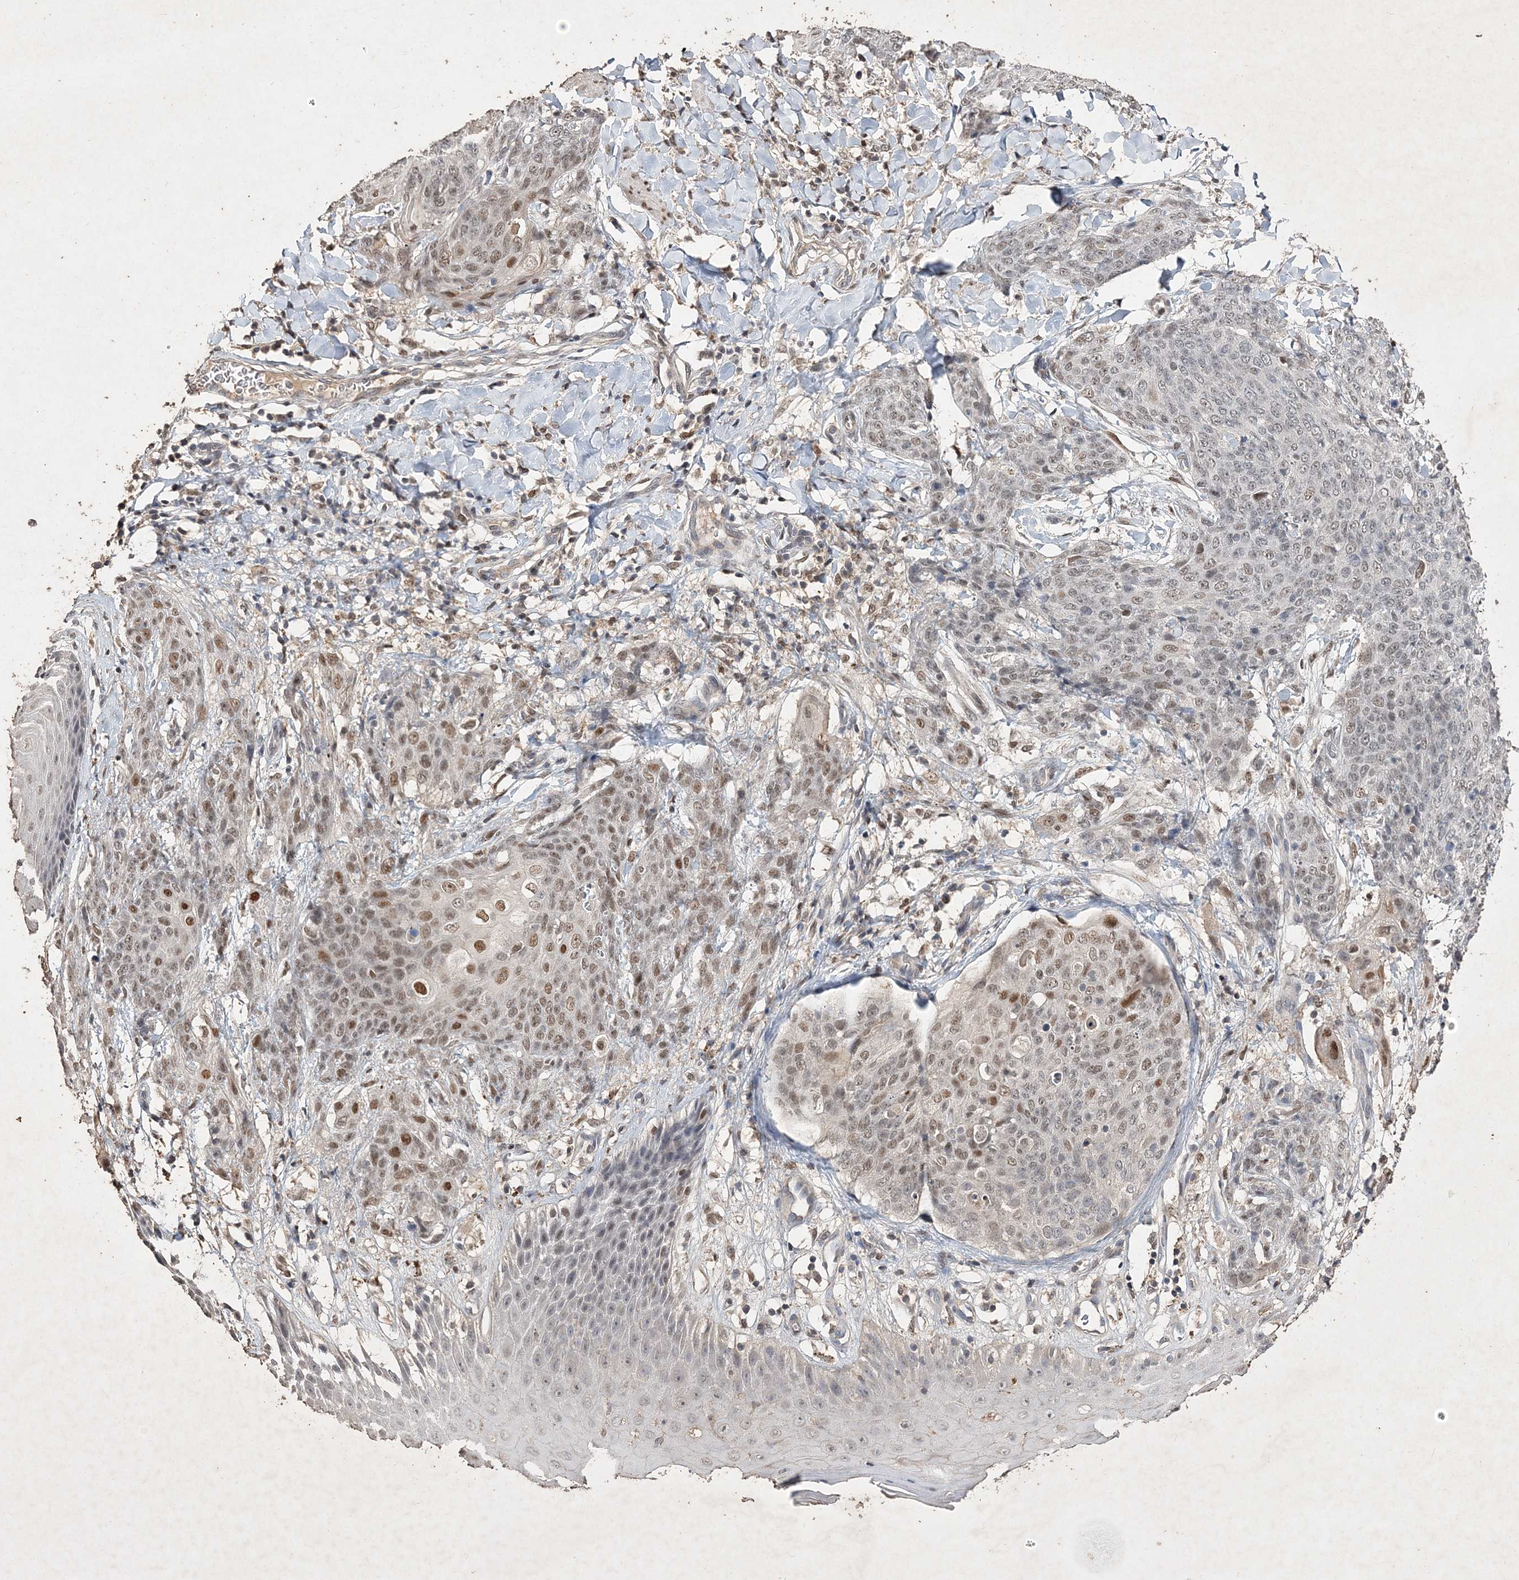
{"staining": {"intensity": "moderate", "quantity": ">75%", "location": "nuclear"}, "tissue": "skin cancer", "cell_type": "Tumor cells", "image_type": "cancer", "snomed": [{"axis": "morphology", "description": "Squamous cell carcinoma, NOS"}, {"axis": "topography", "description": "Skin"}, {"axis": "topography", "description": "Vulva"}], "caption": "Immunohistochemical staining of human skin cancer (squamous cell carcinoma) displays medium levels of moderate nuclear staining in approximately >75% of tumor cells.", "gene": "C3orf38", "patient": {"sex": "female", "age": 85}}